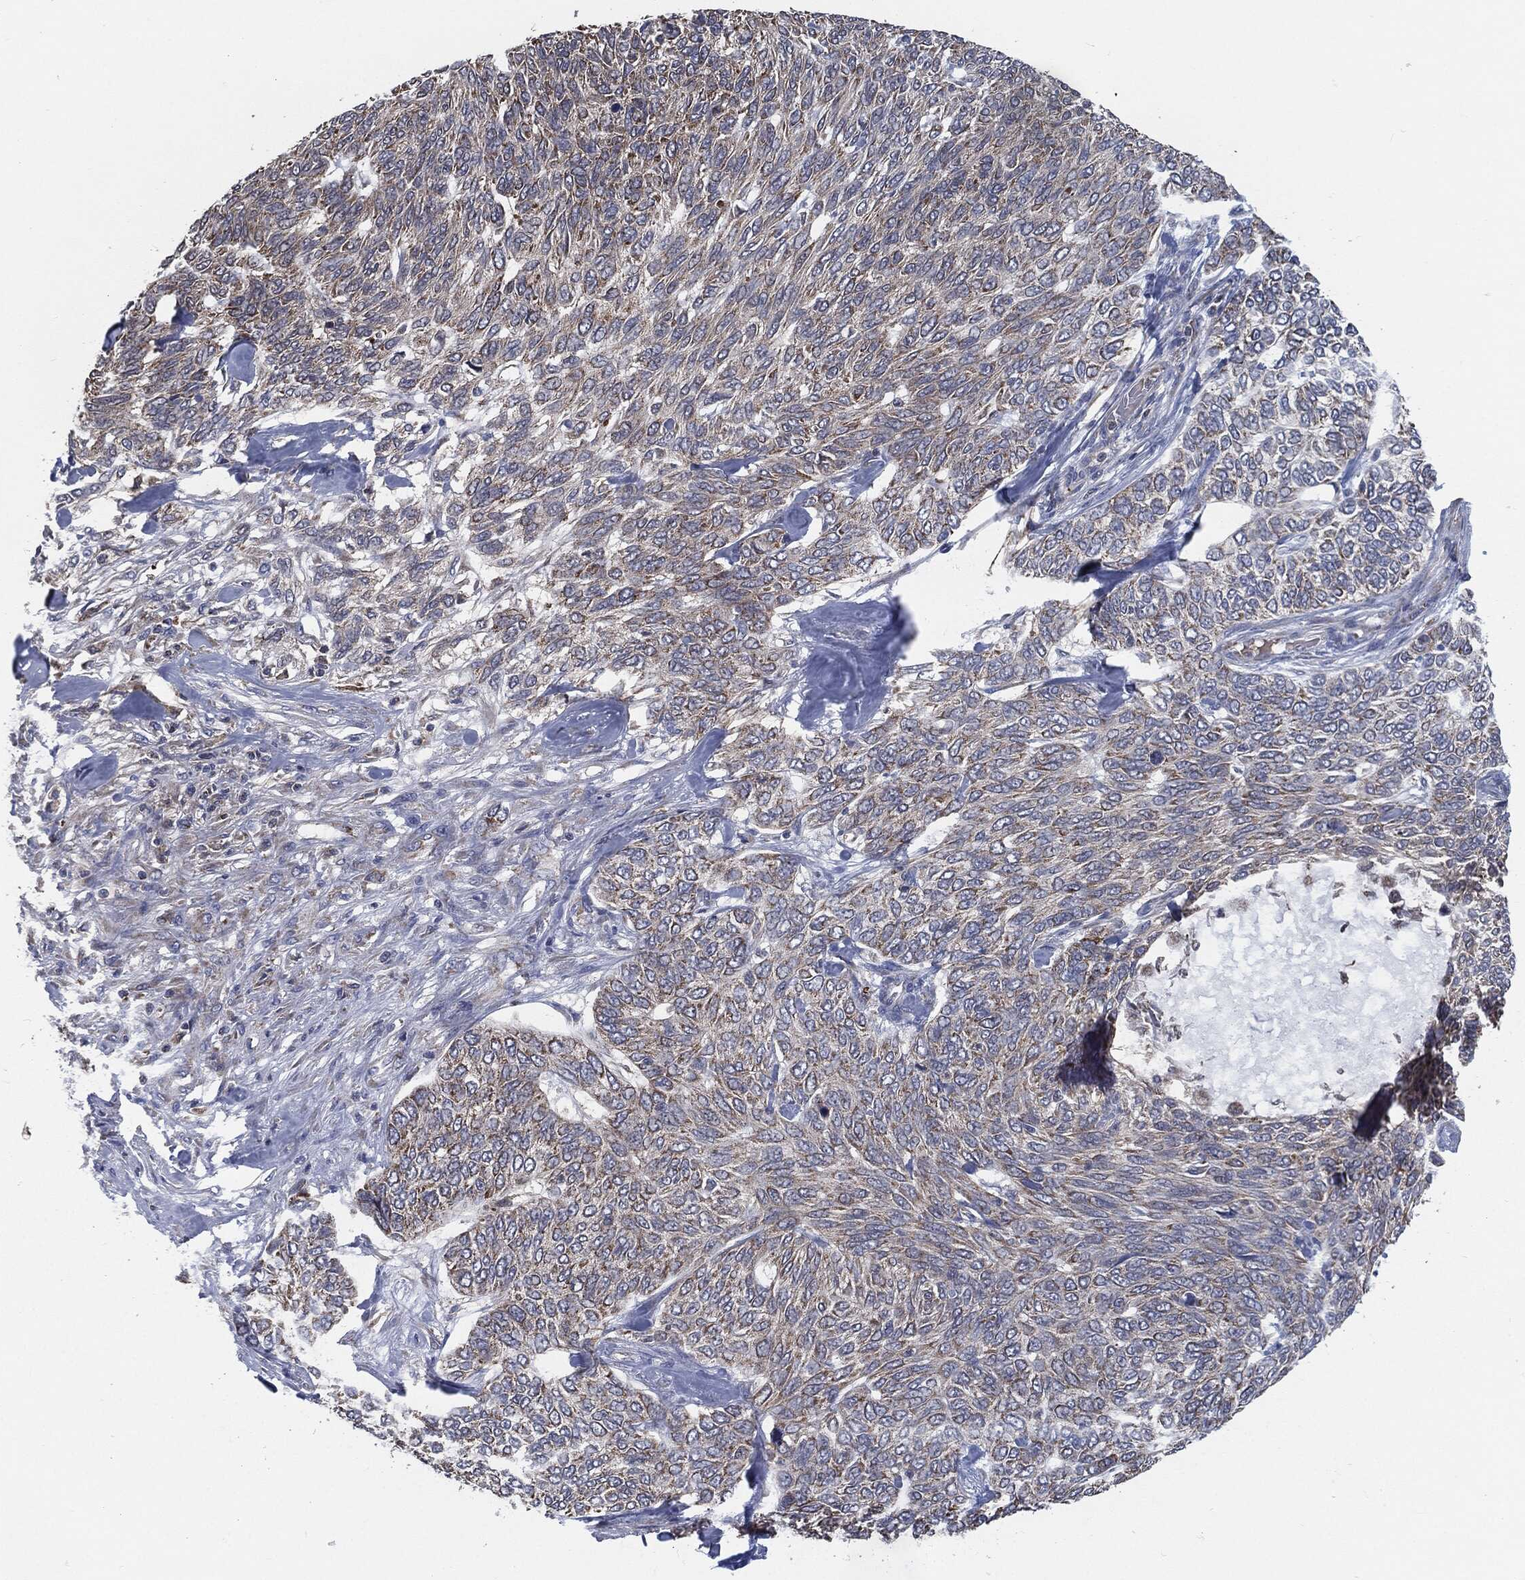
{"staining": {"intensity": "moderate", "quantity": "<25%", "location": "cytoplasmic/membranous"}, "tissue": "skin cancer", "cell_type": "Tumor cells", "image_type": "cancer", "snomed": [{"axis": "morphology", "description": "Basal cell carcinoma"}, {"axis": "topography", "description": "Skin"}], "caption": "Skin cancer was stained to show a protein in brown. There is low levels of moderate cytoplasmic/membranous positivity in about <25% of tumor cells.", "gene": "PRDX4", "patient": {"sex": "female", "age": 65}}